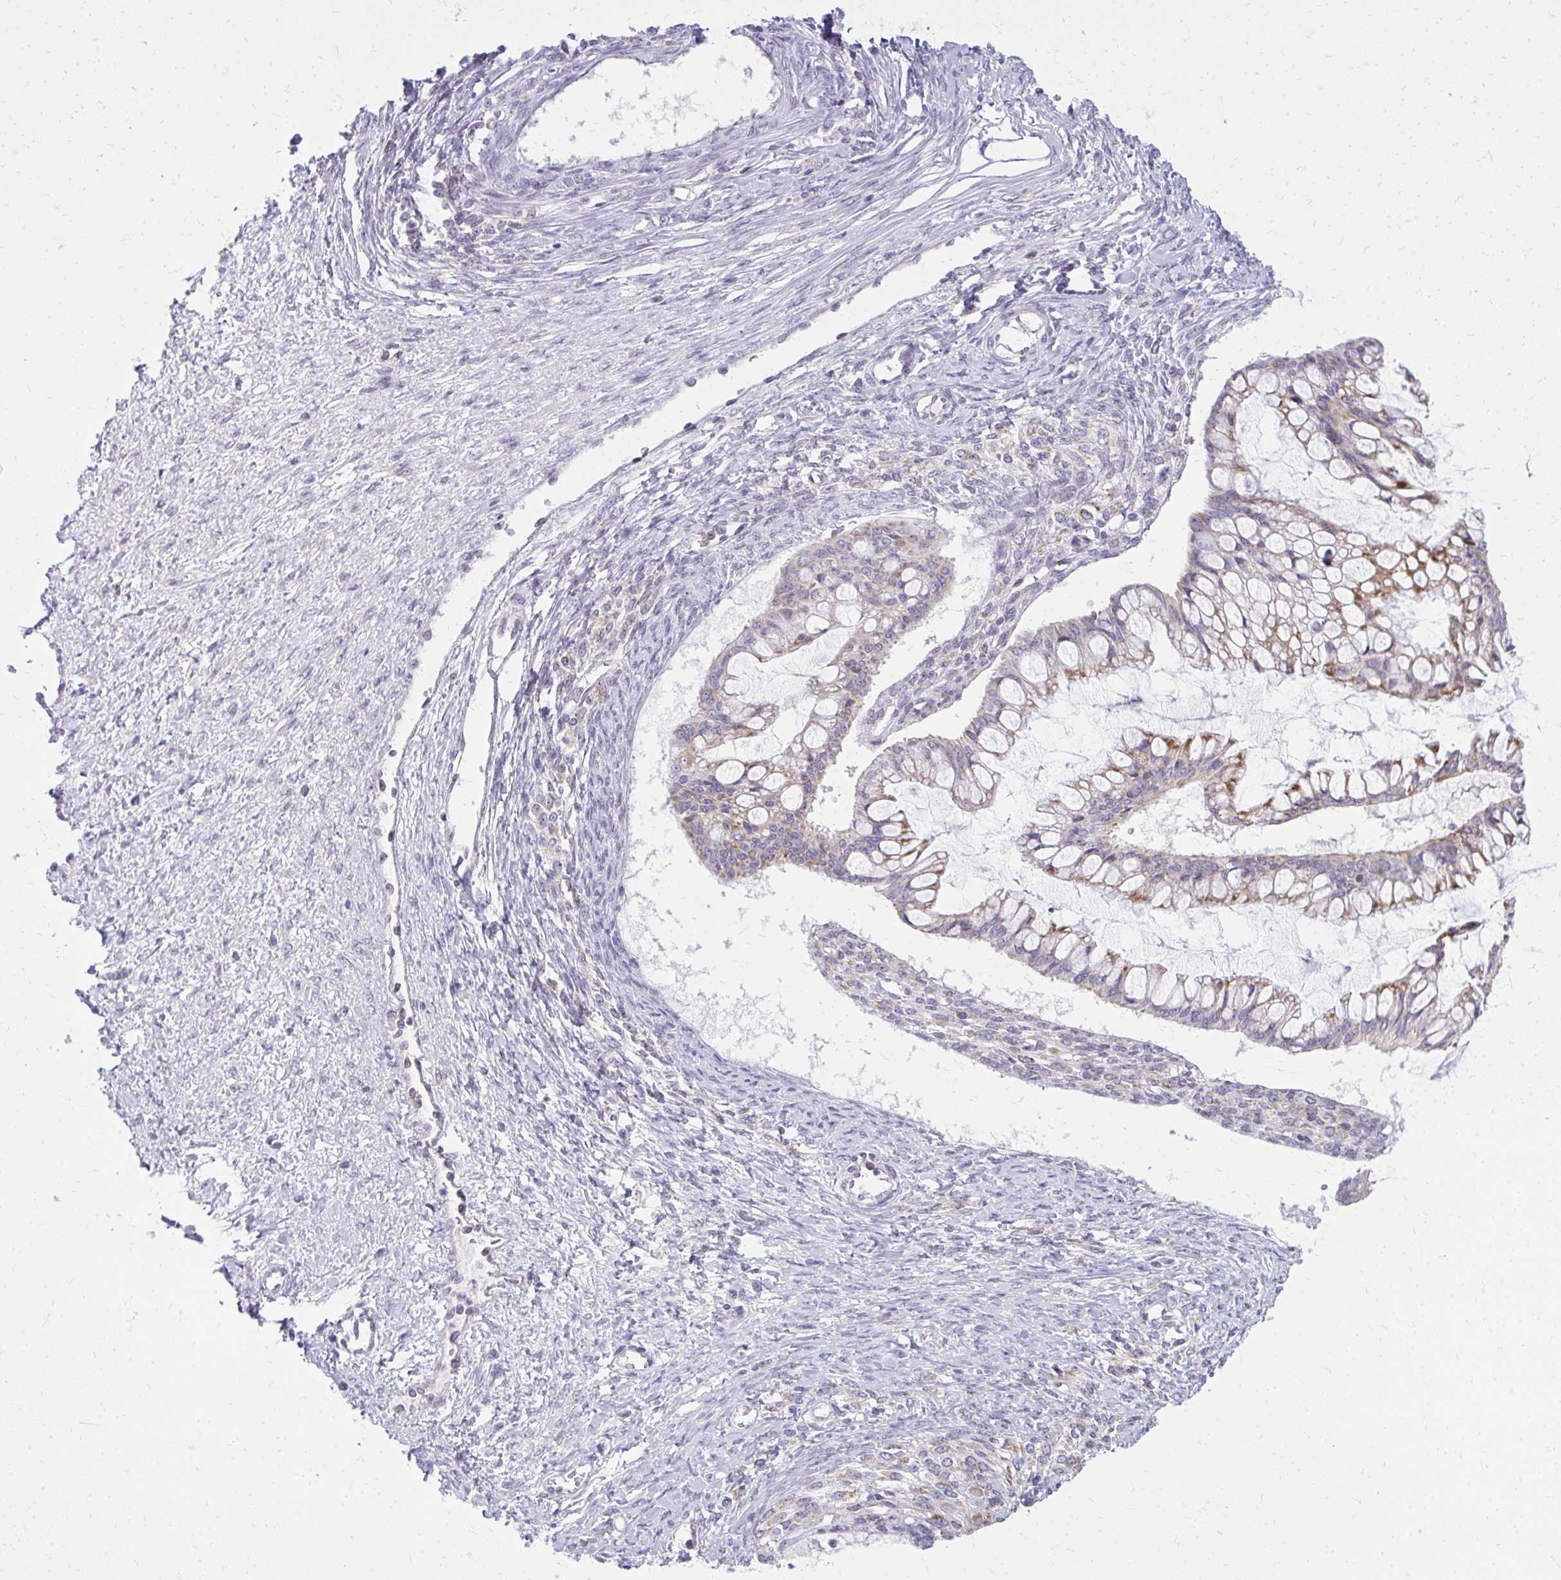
{"staining": {"intensity": "moderate", "quantity": "<25%", "location": "cytoplasmic/membranous"}, "tissue": "ovarian cancer", "cell_type": "Tumor cells", "image_type": "cancer", "snomed": [{"axis": "morphology", "description": "Cystadenocarcinoma, mucinous, NOS"}, {"axis": "topography", "description": "Ovary"}], "caption": "About <25% of tumor cells in ovarian mucinous cystadenocarcinoma exhibit moderate cytoplasmic/membranous protein staining as visualized by brown immunohistochemical staining.", "gene": "RPS6KA2", "patient": {"sex": "female", "age": 73}}